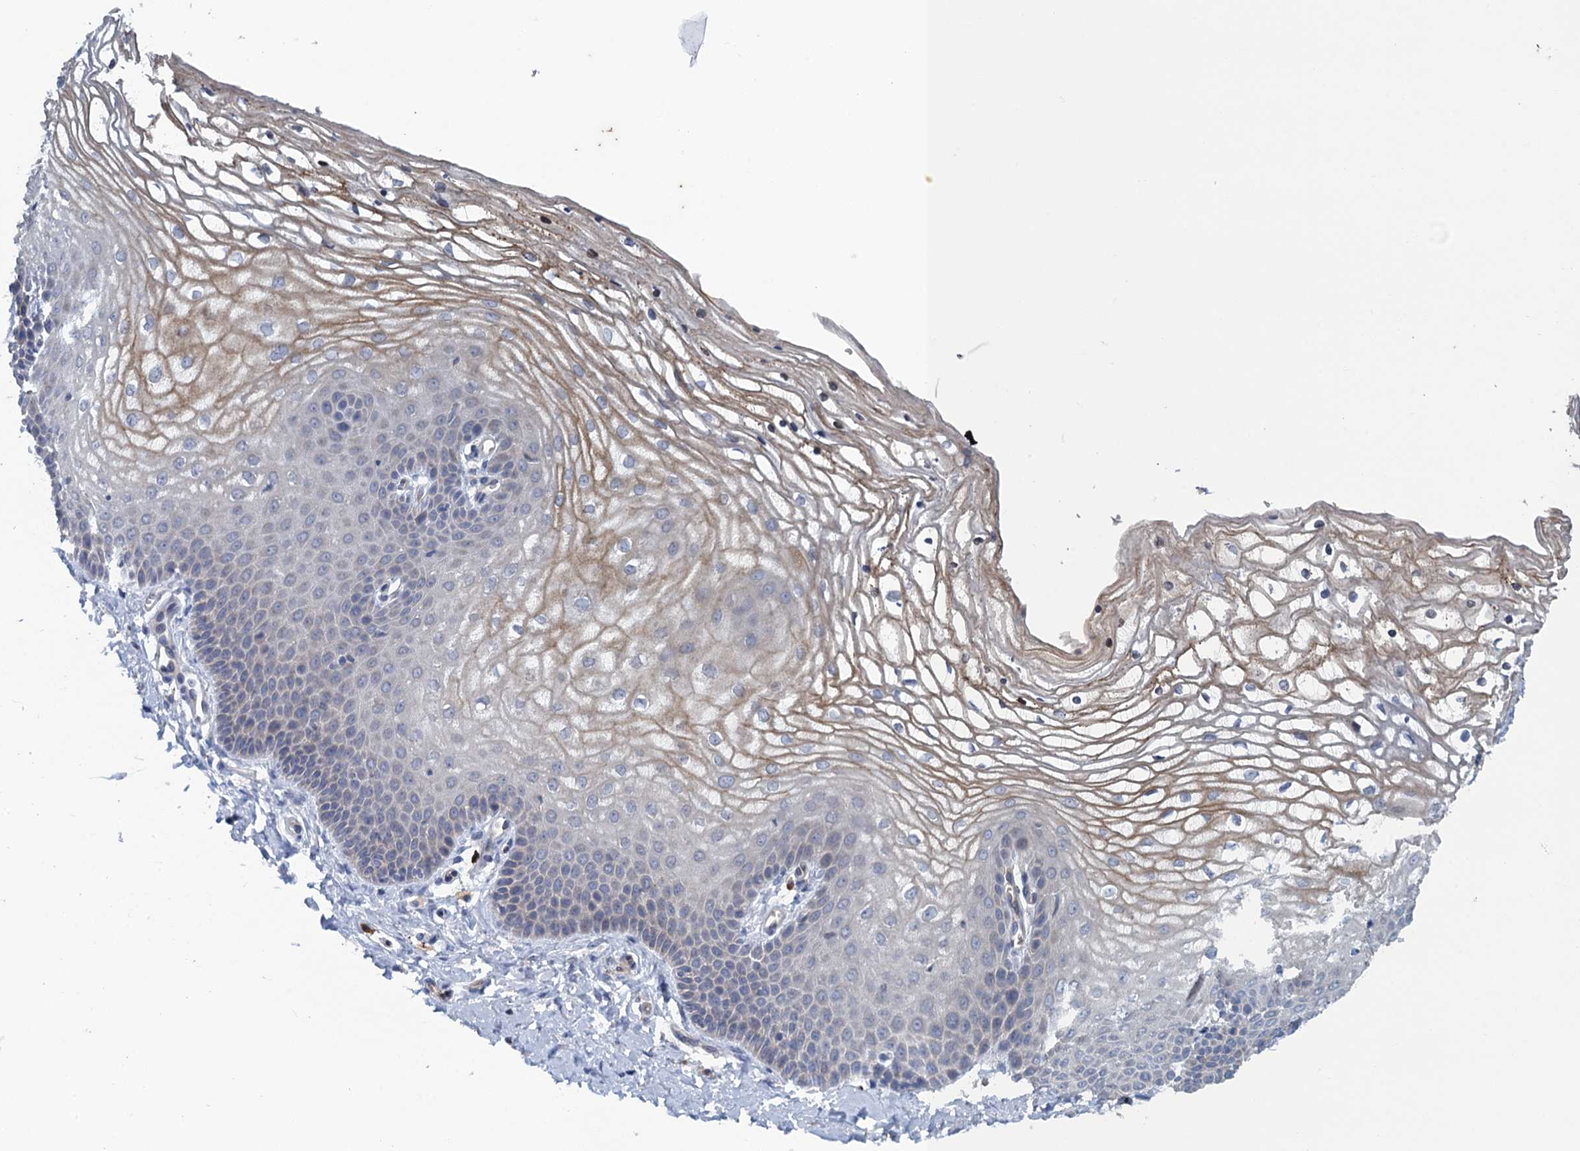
{"staining": {"intensity": "moderate", "quantity": "<25%", "location": "cytoplasmic/membranous"}, "tissue": "vagina", "cell_type": "Squamous epithelial cells", "image_type": "normal", "snomed": [{"axis": "morphology", "description": "Normal tissue, NOS"}, {"axis": "topography", "description": "Vagina"}], "caption": "A photomicrograph of vagina stained for a protein reveals moderate cytoplasmic/membranous brown staining in squamous epithelial cells.", "gene": "KBTBD8", "patient": {"sex": "female", "age": 68}}